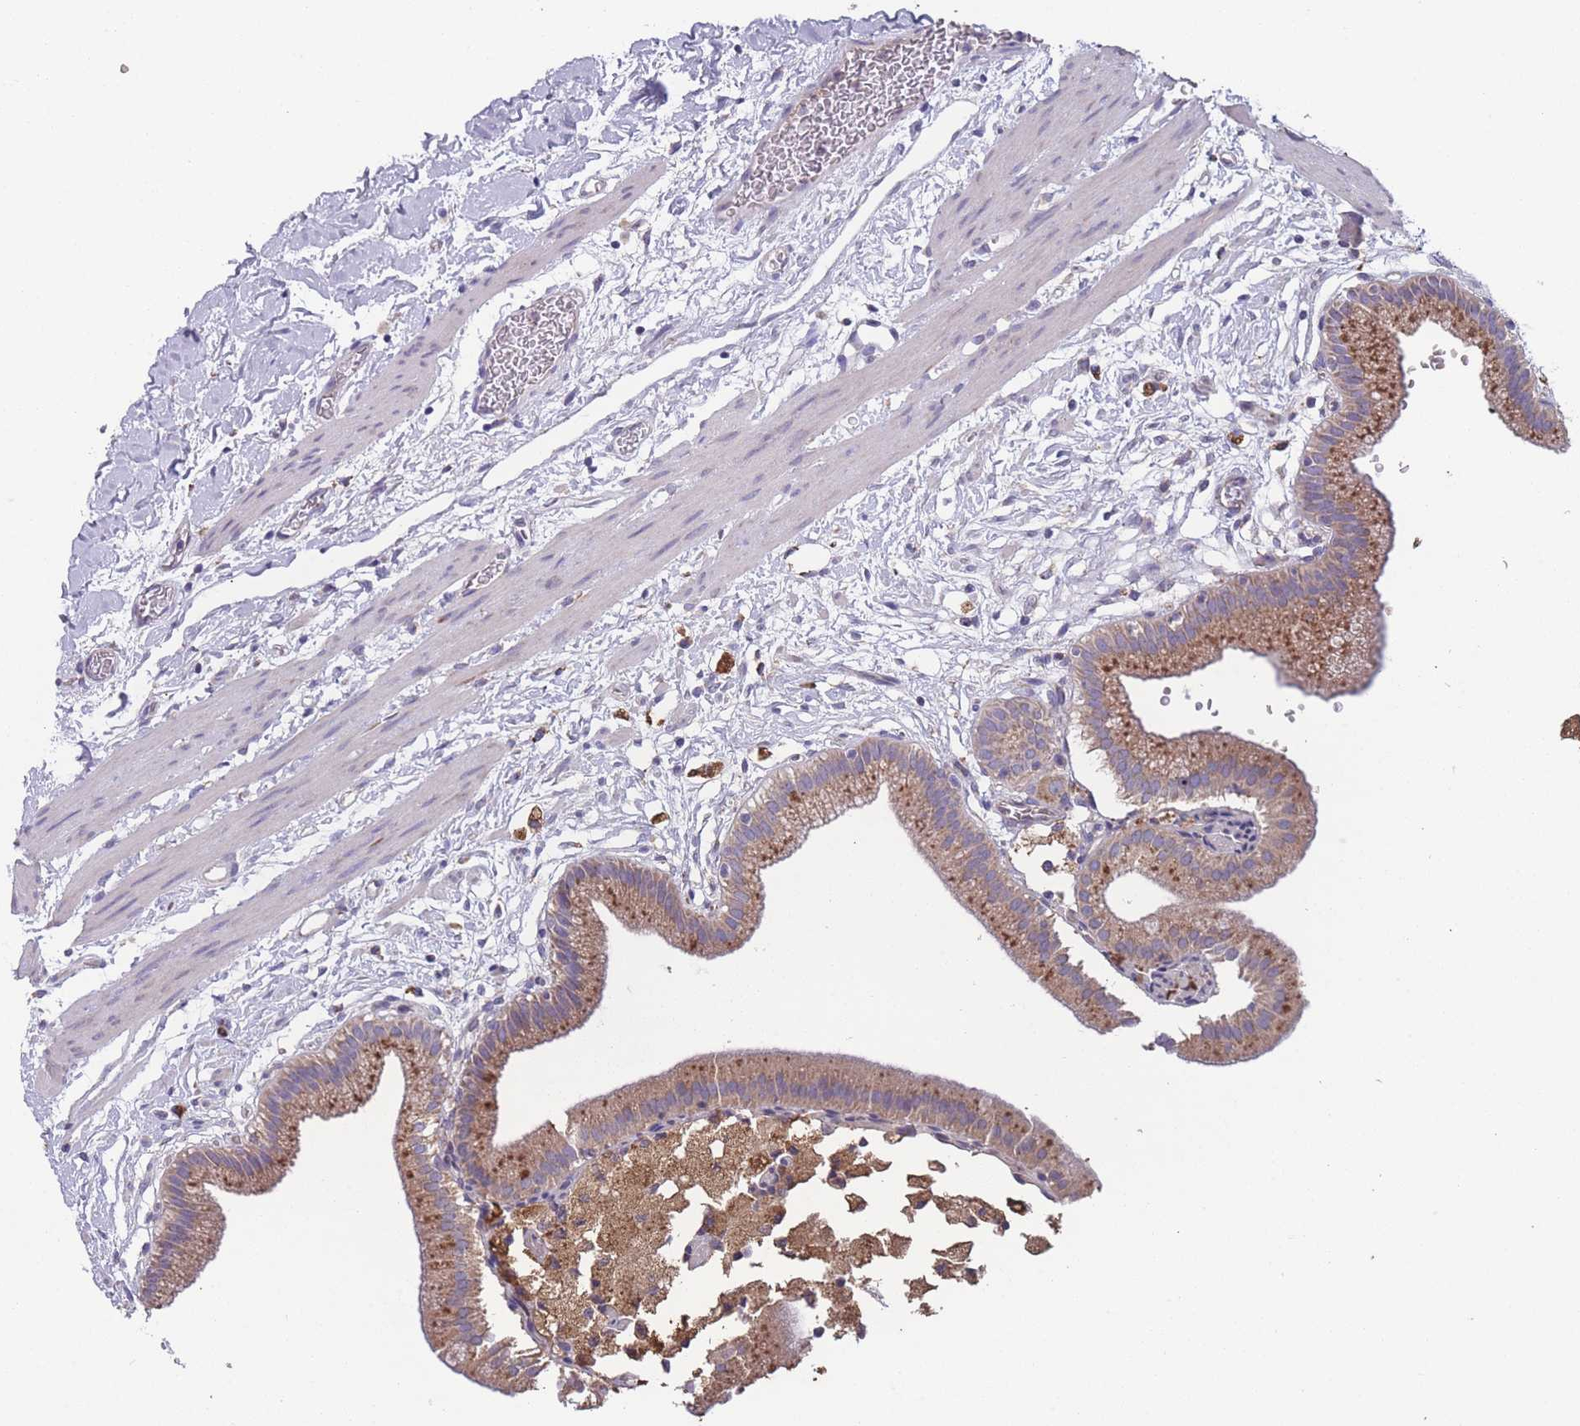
{"staining": {"intensity": "moderate", "quantity": "25%-75%", "location": "cytoplasmic/membranous"}, "tissue": "gallbladder", "cell_type": "Glandular cells", "image_type": "normal", "snomed": [{"axis": "morphology", "description": "Normal tissue, NOS"}, {"axis": "topography", "description": "Gallbladder"}], "caption": "Immunohistochemical staining of benign human gallbladder exhibits medium levels of moderate cytoplasmic/membranous positivity in about 25%-75% of glandular cells. (DAB = brown stain, brightfield microscopy at high magnification).", "gene": "STIM2", "patient": {"sex": "male", "age": 55}}